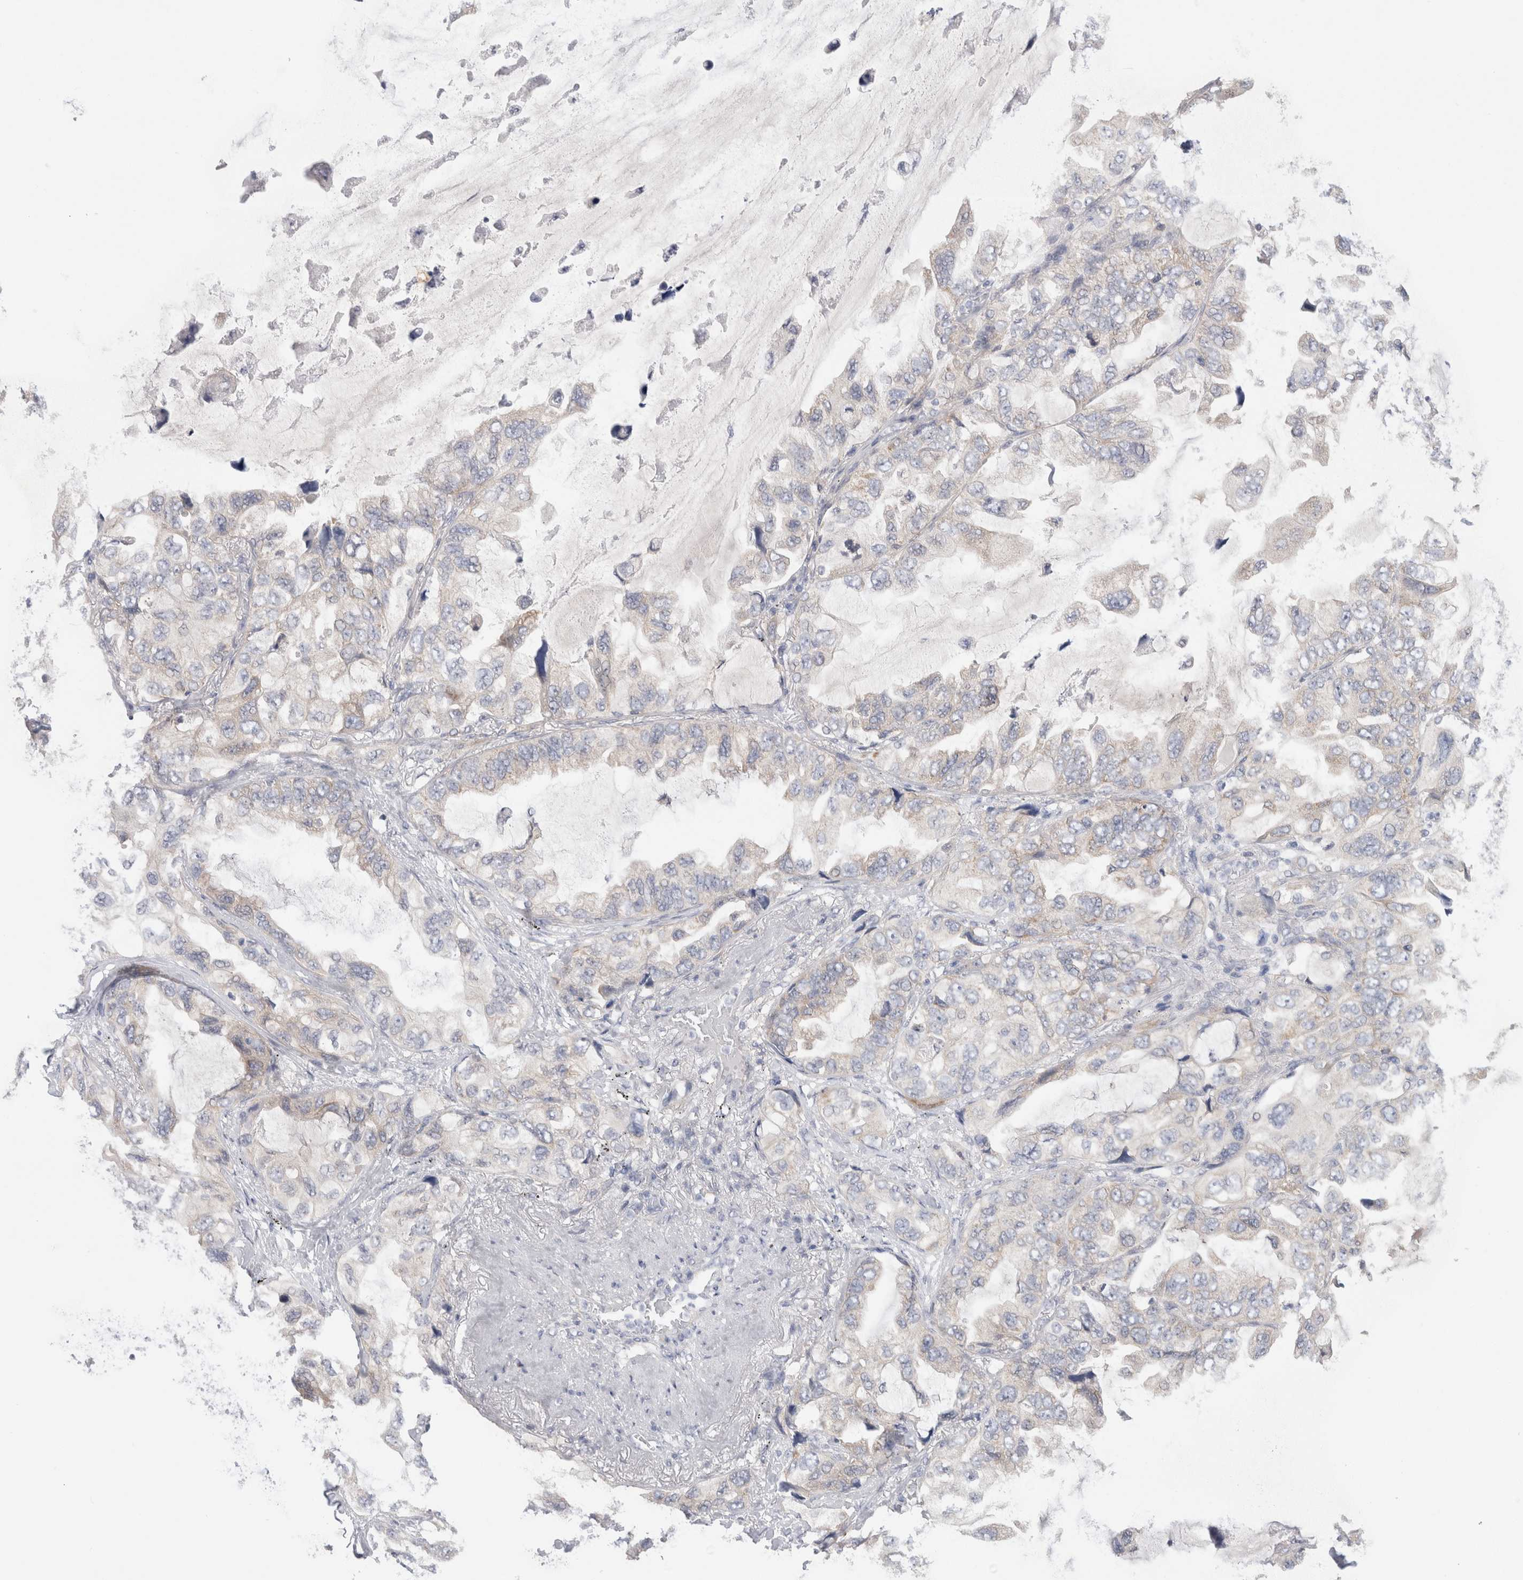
{"staining": {"intensity": "negative", "quantity": "none", "location": "none"}, "tissue": "lung cancer", "cell_type": "Tumor cells", "image_type": "cancer", "snomed": [{"axis": "morphology", "description": "Squamous cell carcinoma, NOS"}, {"axis": "topography", "description": "Lung"}], "caption": "Histopathology image shows no significant protein positivity in tumor cells of lung squamous cell carcinoma. Nuclei are stained in blue.", "gene": "WIPF2", "patient": {"sex": "female", "age": 73}}